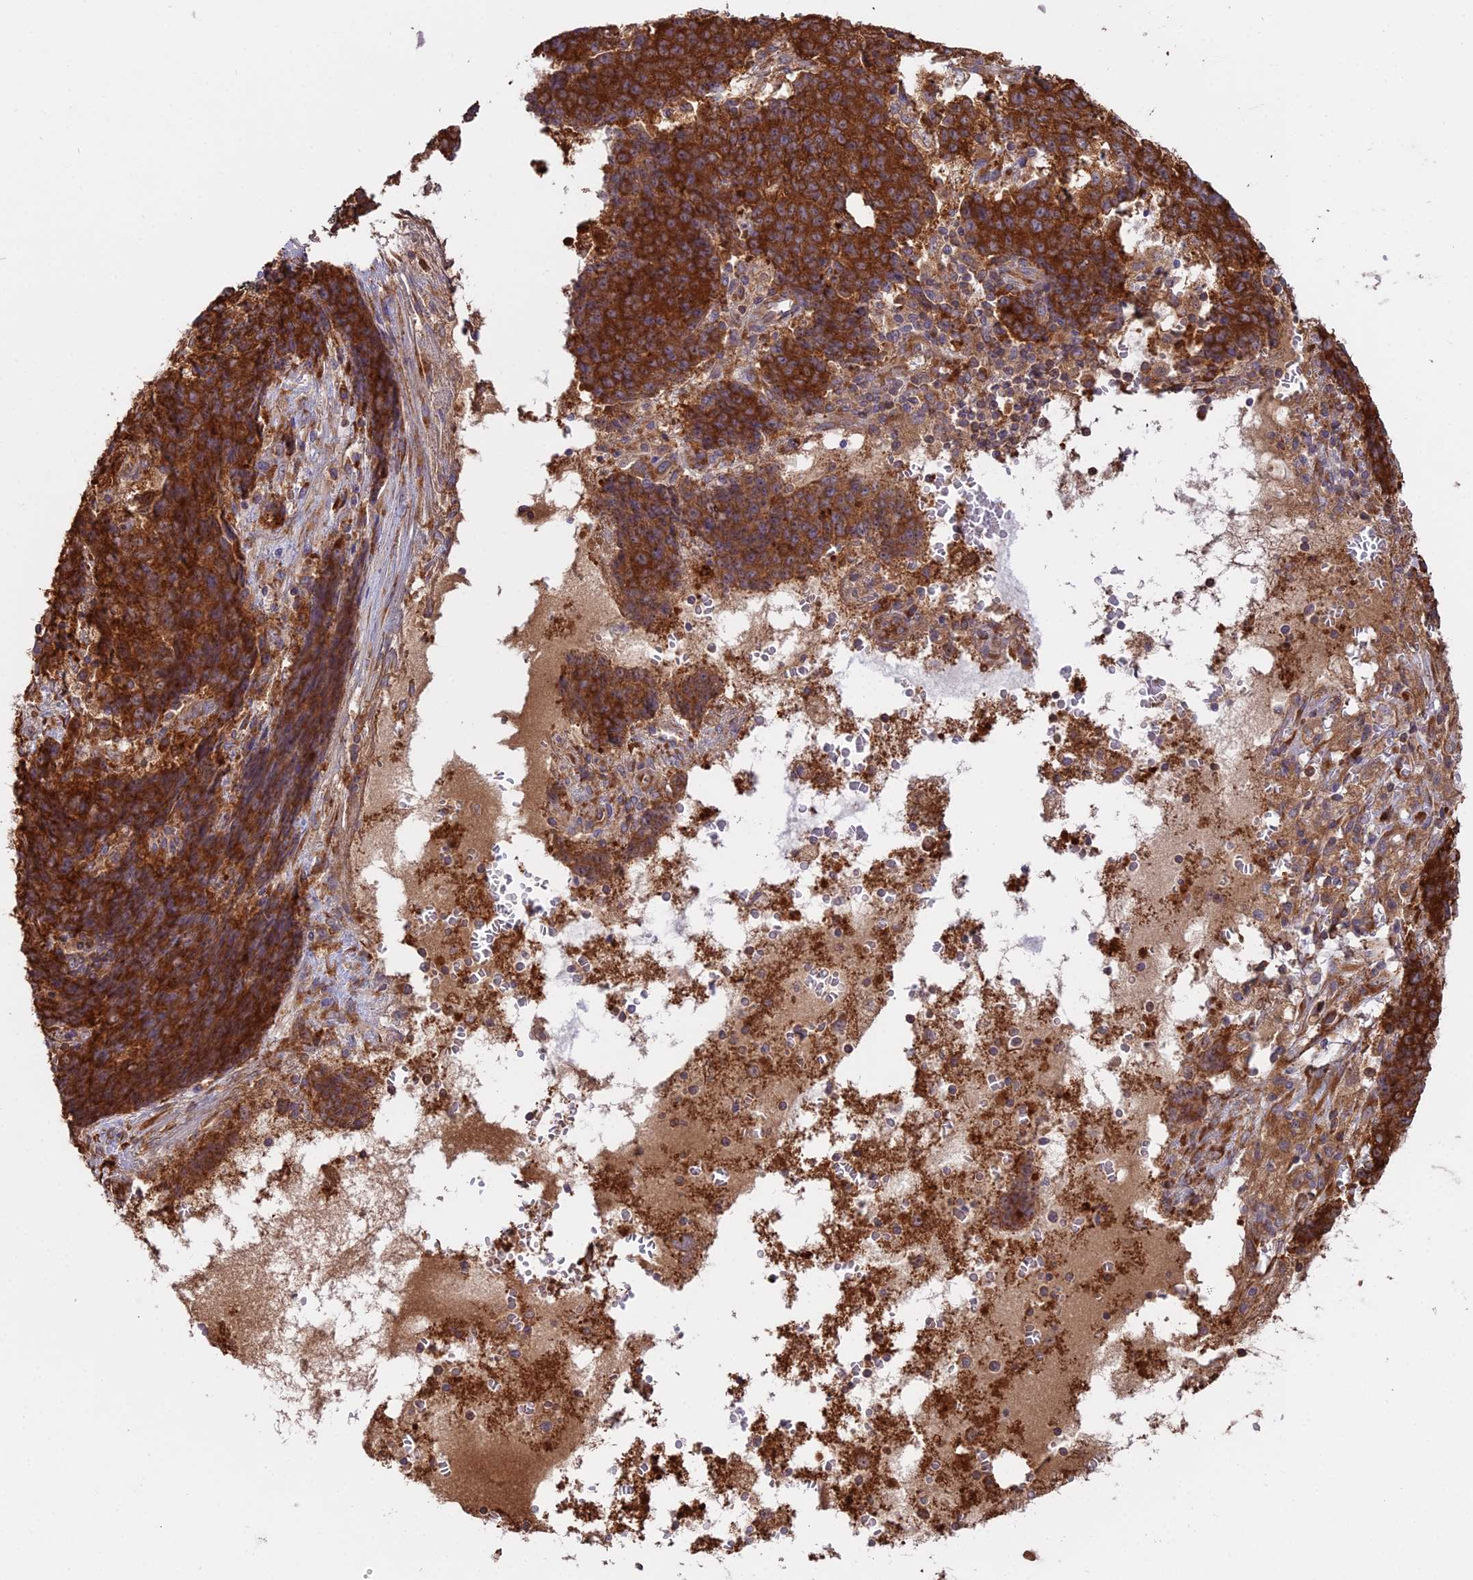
{"staining": {"intensity": "strong", "quantity": ">75%", "location": "cytoplasmic/membranous"}, "tissue": "ovarian cancer", "cell_type": "Tumor cells", "image_type": "cancer", "snomed": [{"axis": "morphology", "description": "Carcinoma, endometroid"}, {"axis": "topography", "description": "Ovary"}], "caption": "IHC image of ovarian cancer (endometroid carcinoma) stained for a protein (brown), which shows high levels of strong cytoplasmic/membranous expression in approximately >75% of tumor cells.", "gene": "RPL26", "patient": {"sex": "female", "age": 42}}